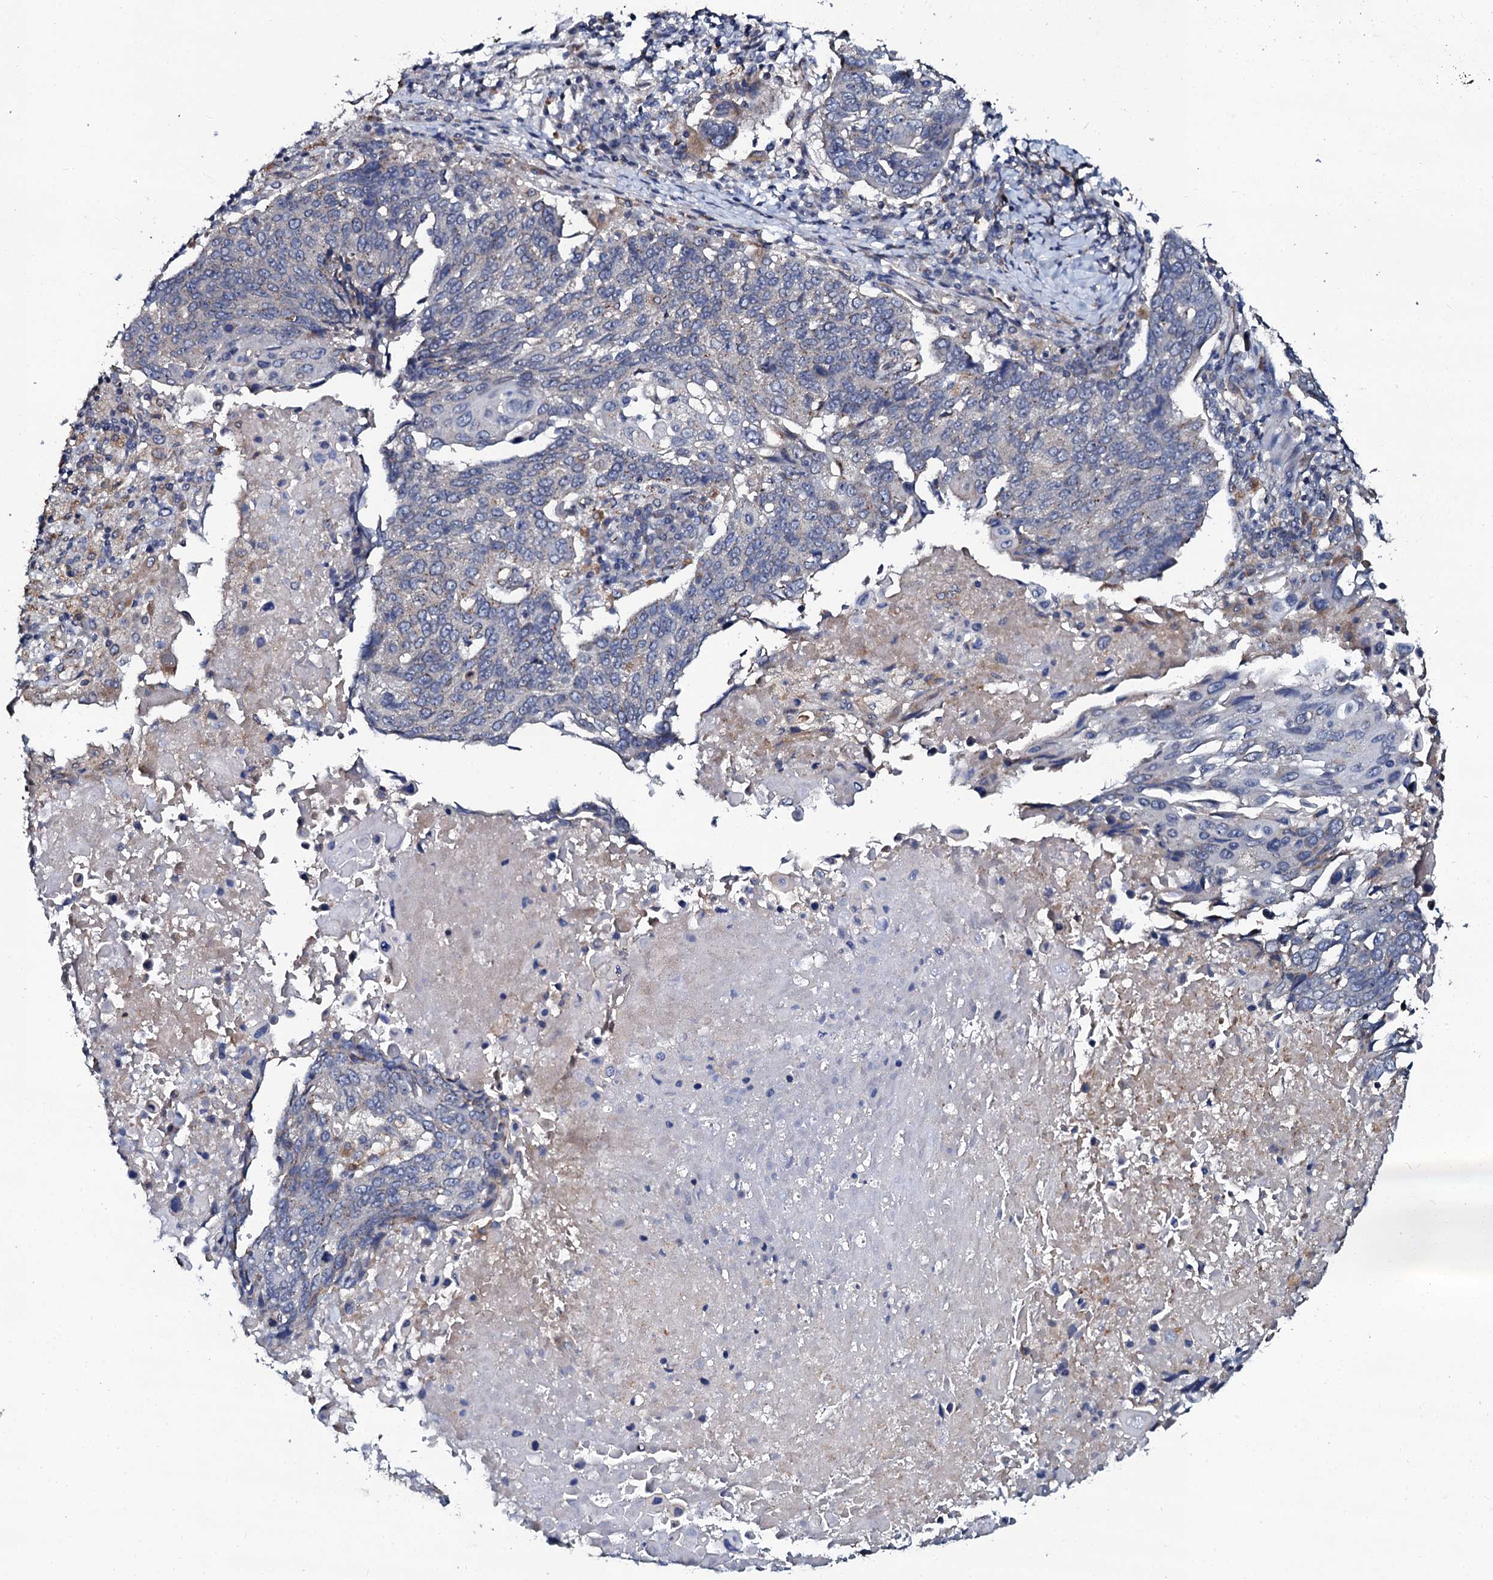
{"staining": {"intensity": "negative", "quantity": "none", "location": "none"}, "tissue": "lung cancer", "cell_type": "Tumor cells", "image_type": "cancer", "snomed": [{"axis": "morphology", "description": "Squamous cell carcinoma, NOS"}, {"axis": "topography", "description": "Lung"}], "caption": "Squamous cell carcinoma (lung) was stained to show a protein in brown. There is no significant staining in tumor cells. (DAB (3,3'-diaminobenzidine) IHC, high magnification).", "gene": "GLCE", "patient": {"sex": "male", "age": 66}}